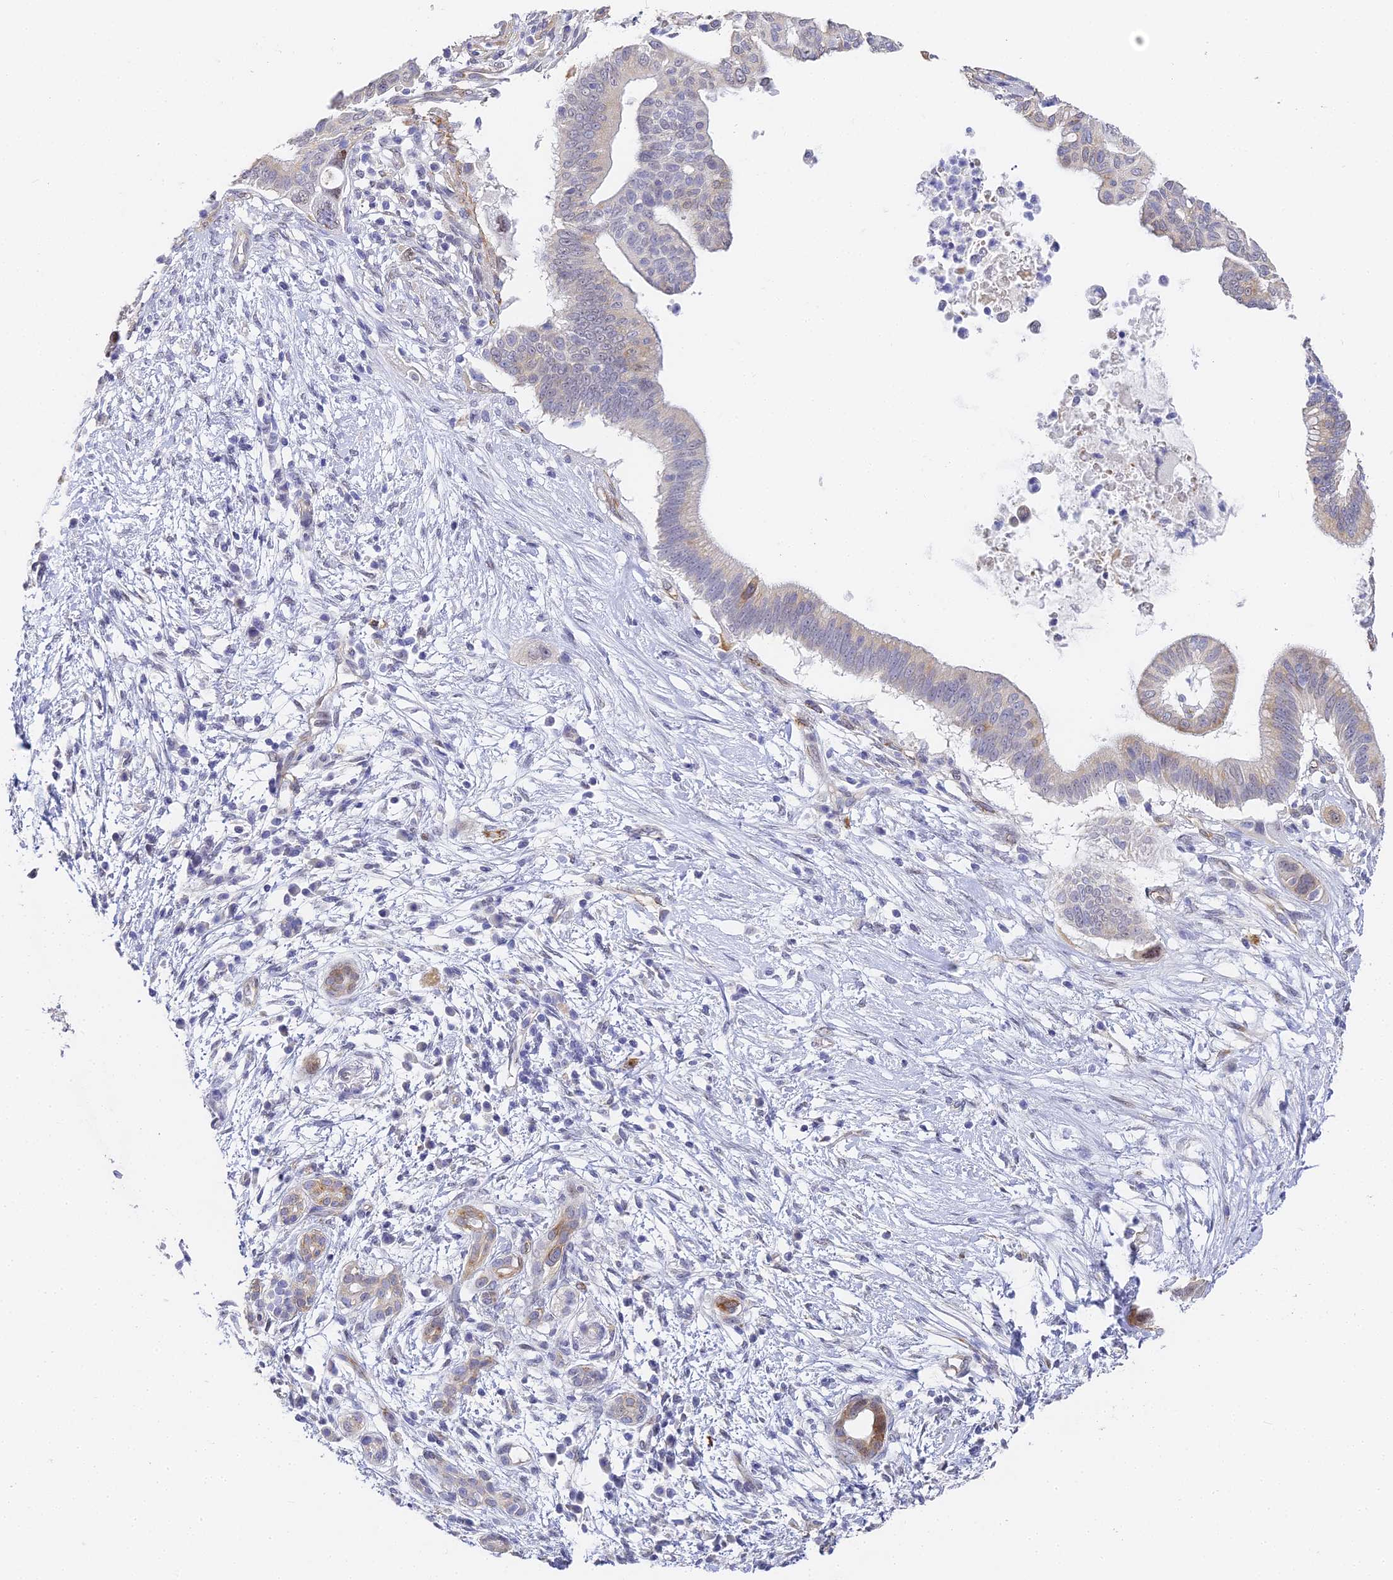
{"staining": {"intensity": "weak", "quantity": "<25%", "location": "cytoplasmic/membranous"}, "tissue": "pancreatic cancer", "cell_type": "Tumor cells", "image_type": "cancer", "snomed": [{"axis": "morphology", "description": "Adenocarcinoma, NOS"}, {"axis": "topography", "description": "Pancreas"}], "caption": "Immunohistochemical staining of adenocarcinoma (pancreatic) exhibits no significant expression in tumor cells.", "gene": "GJA1", "patient": {"sex": "male", "age": 68}}